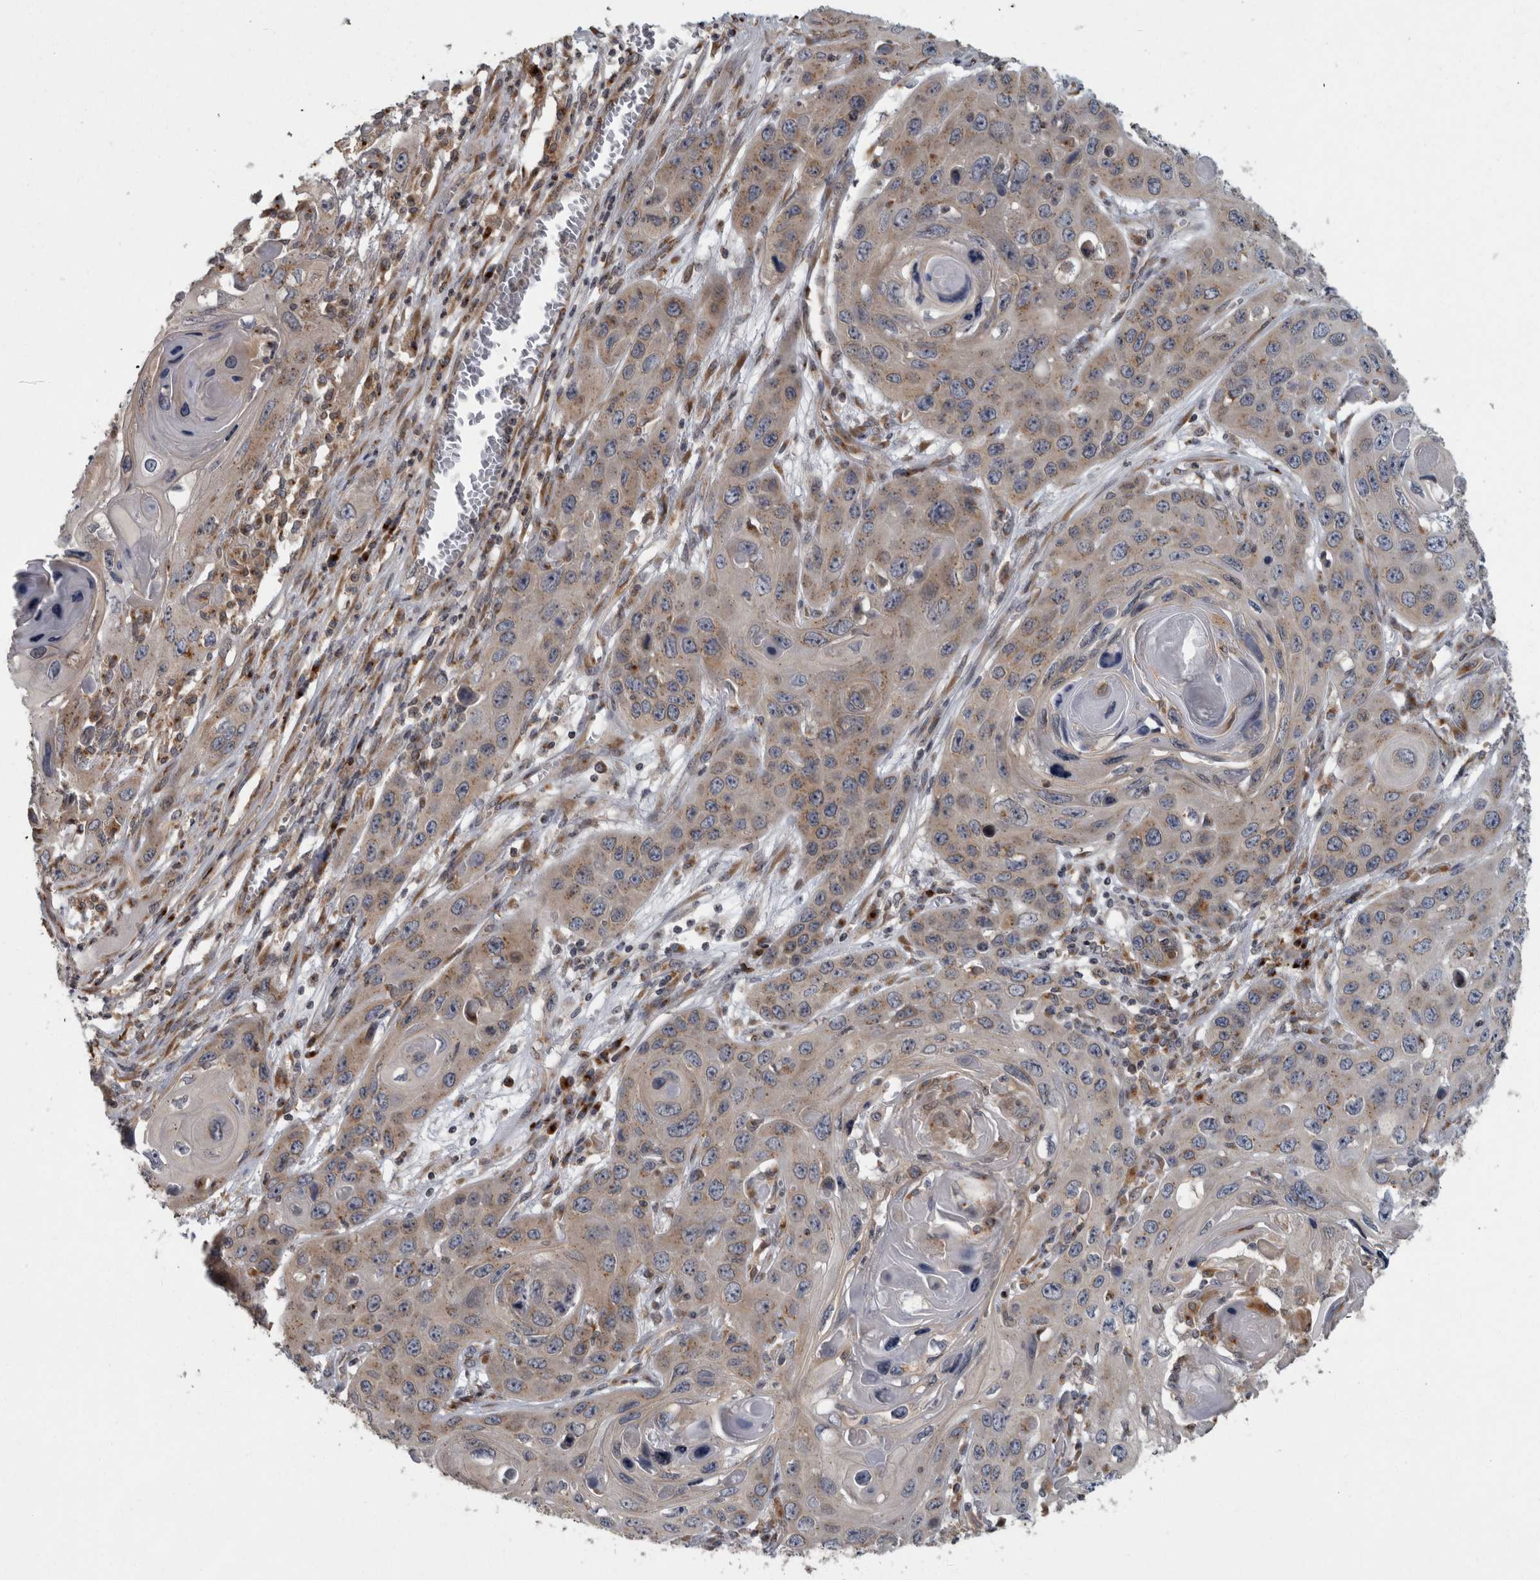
{"staining": {"intensity": "weak", "quantity": ">75%", "location": "cytoplasmic/membranous"}, "tissue": "skin cancer", "cell_type": "Tumor cells", "image_type": "cancer", "snomed": [{"axis": "morphology", "description": "Squamous cell carcinoma, NOS"}, {"axis": "topography", "description": "Skin"}], "caption": "Immunohistochemical staining of human skin cancer (squamous cell carcinoma) displays low levels of weak cytoplasmic/membranous protein positivity in about >75% of tumor cells.", "gene": "LMAN2L", "patient": {"sex": "male", "age": 55}}